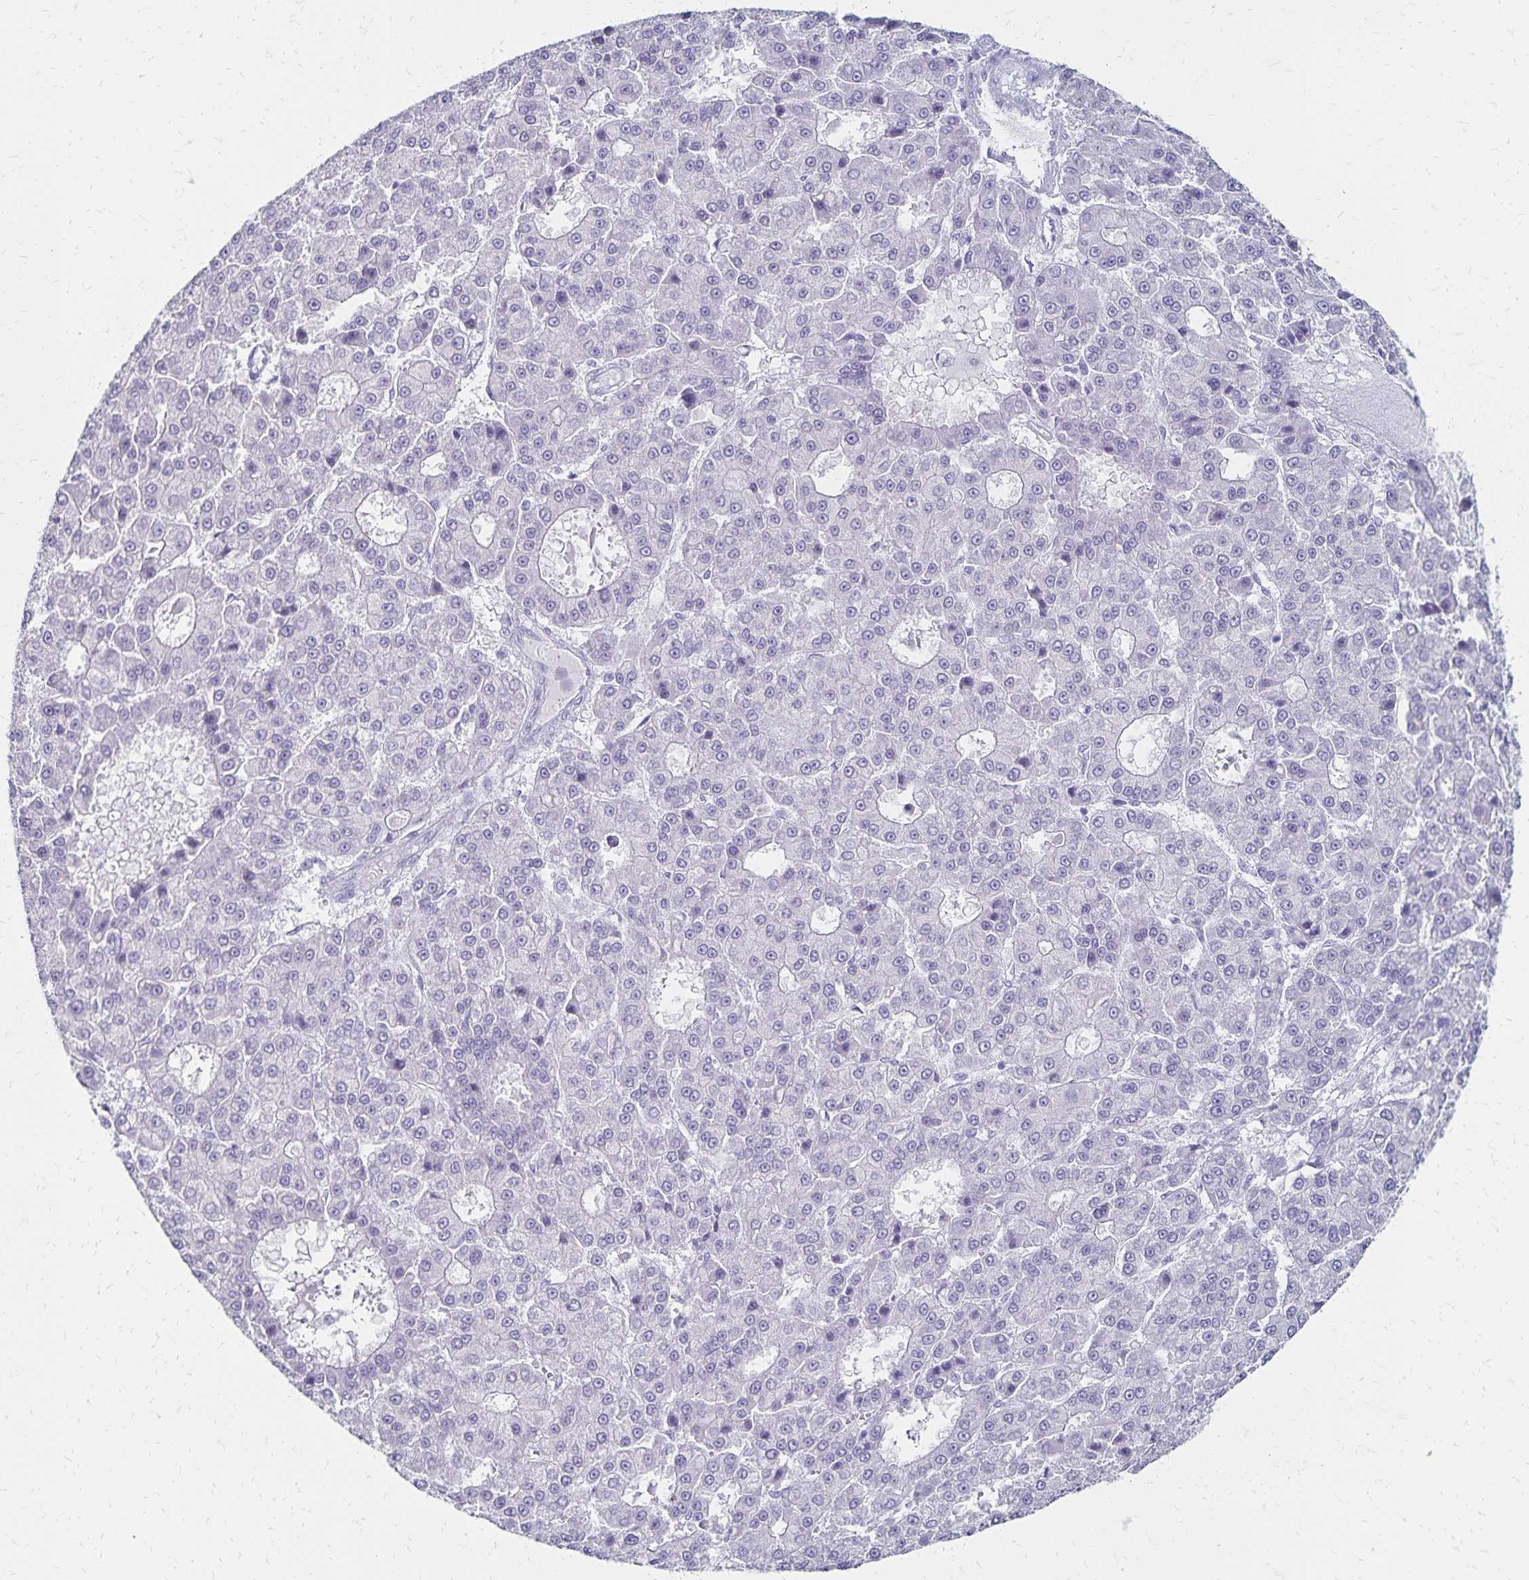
{"staining": {"intensity": "negative", "quantity": "none", "location": "none"}, "tissue": "liver cancer", "cell_type": "Tumor cells", "image_type": "cancer", "snomed": [{"axis": "morphology", "description": "Carcinoma, Hepatocellular, NOS"}, {"axis": "topography", "description": "Liver"}], "caption": "This histopathology image is of liver hepatocellular carcinoma stained with IHC to label a protein in brown with the nuclei are counter-stained blue. There is no expression in tumor cells.", "gene": "GIP", "patient": {"sex": "male", "age": 70}}